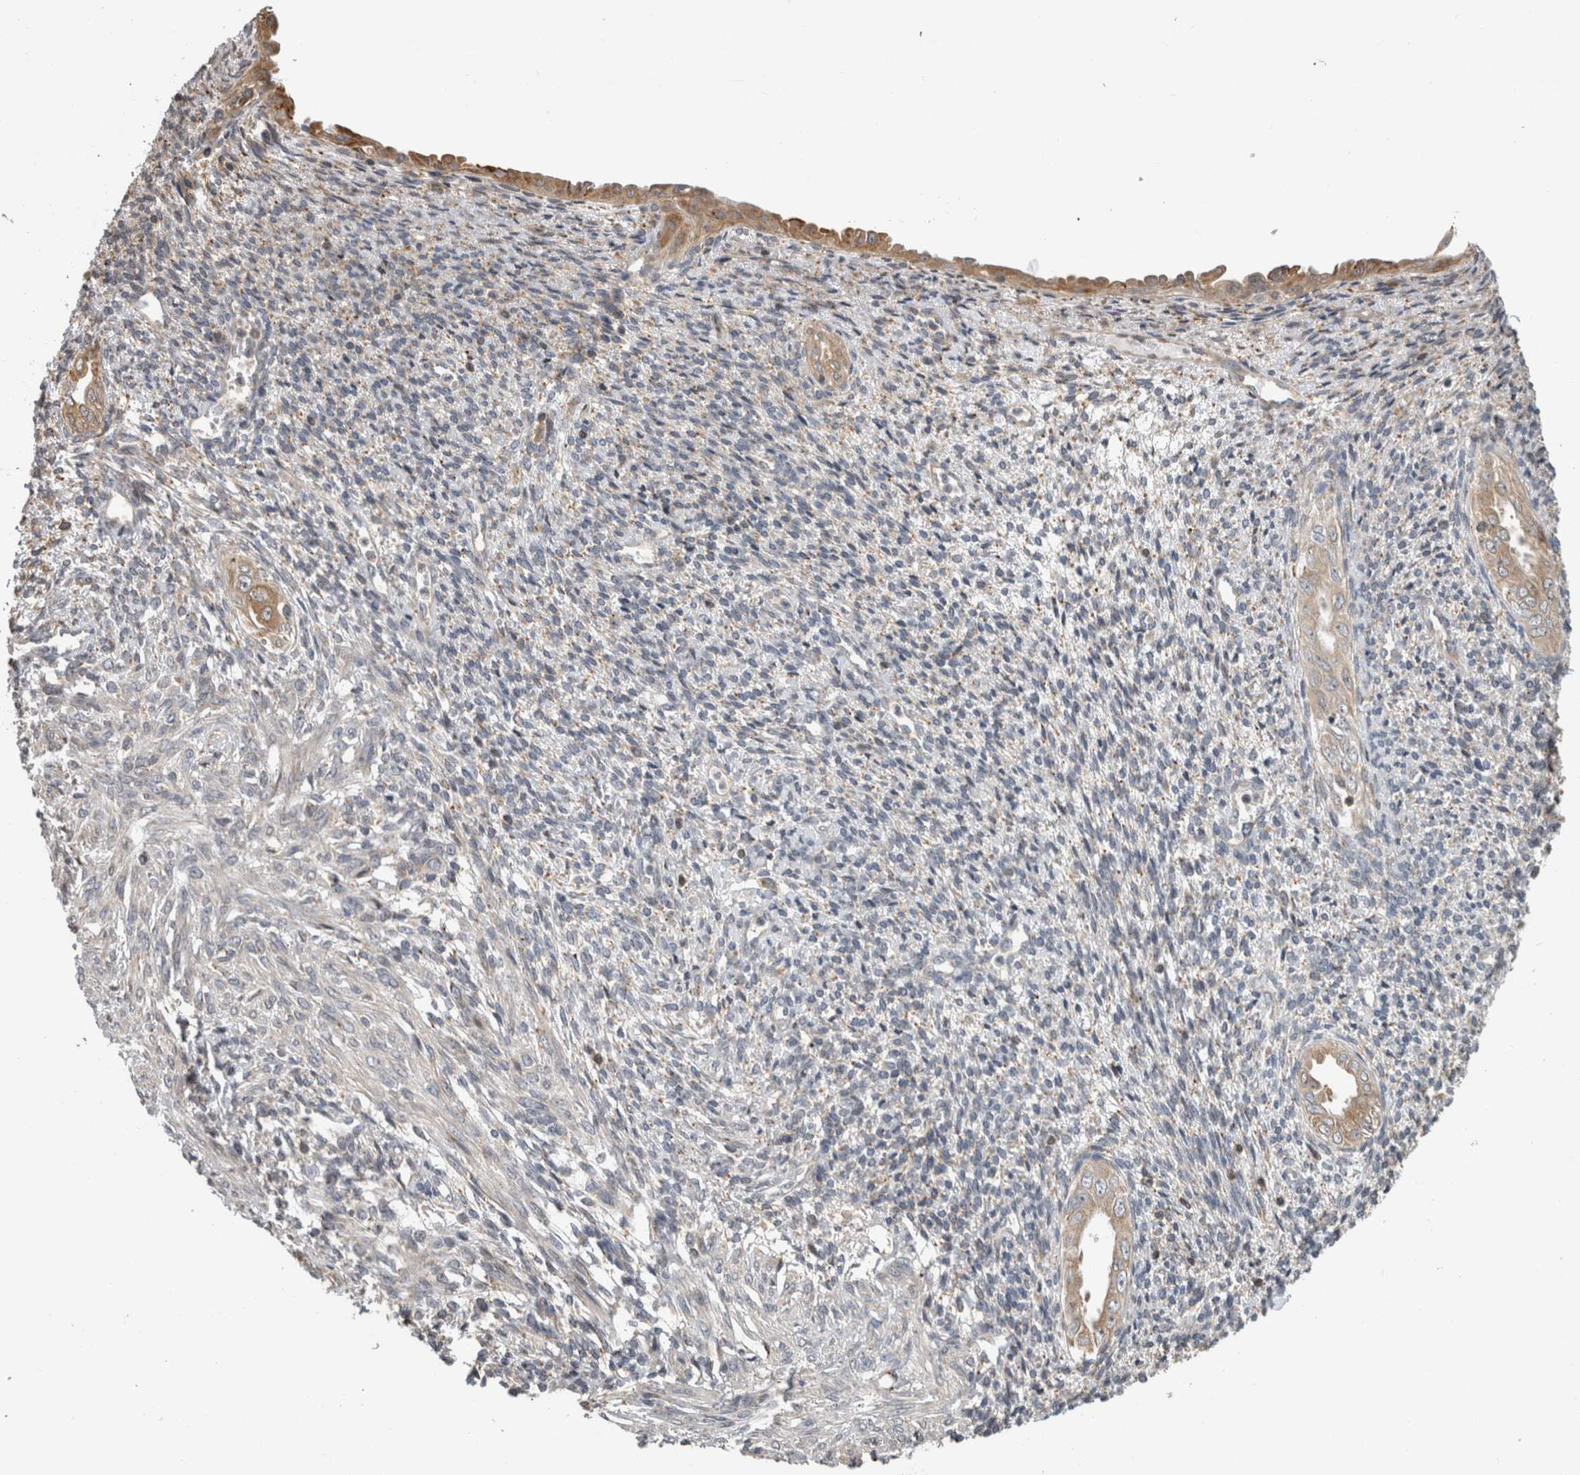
{"staining": {"intensity": "negative", "quantity": "none", "location": "none"}, "tissue": "endometrium", "cell_type": "Cells in endometrial stroma", "image_type": "normal", "snomed": [{"axis": "morphology", "description": "Normal tissue, NOS"}, {"axis": "topography", "description": "Endometrium"}], "caption": "Human endometrium stained for a protein using IHC exhibits no positivity in cells in endometrial stroma.", "gene": "PARP6", "patient": {"sex": "female", "age": 66}}